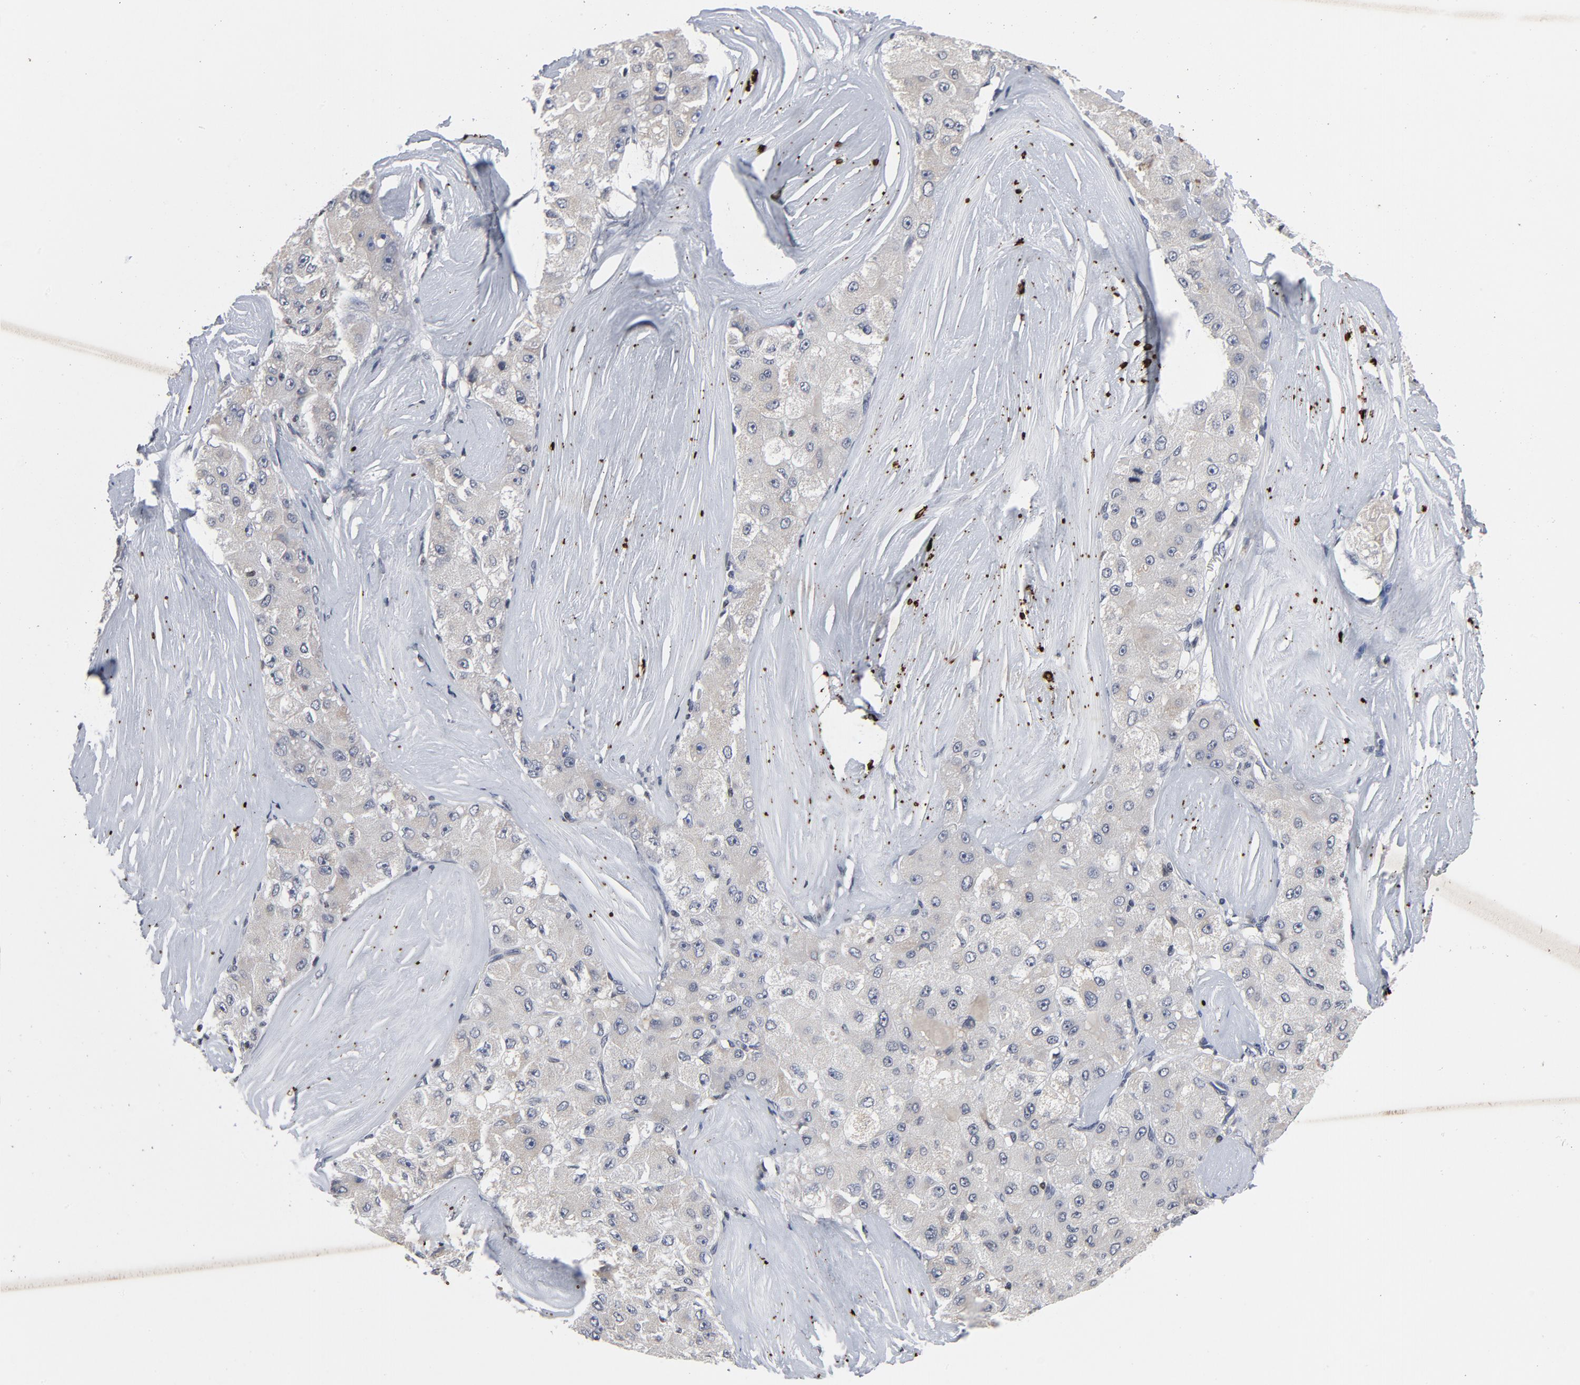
{"staining": {"intensity": "weak", "quantity": "<25%", "location": "cytoplasmic/membranous"}, "tissue": "liver cancer", "cell_type": "Tumor cells", "image_type": "cancer", "snomed": [{"axis": "morphology", "description": "Carcinoma, Hepatocellular, NOS"}, {"axis": "topography", "description": "Liver"}], "caption": "DAB immunohistochemical staining of liver hepatocellular carcinoma displays no significant expression in tumor cells.", "gene": "TCL1A", "patient": {"sex": "male", "age": 80}}